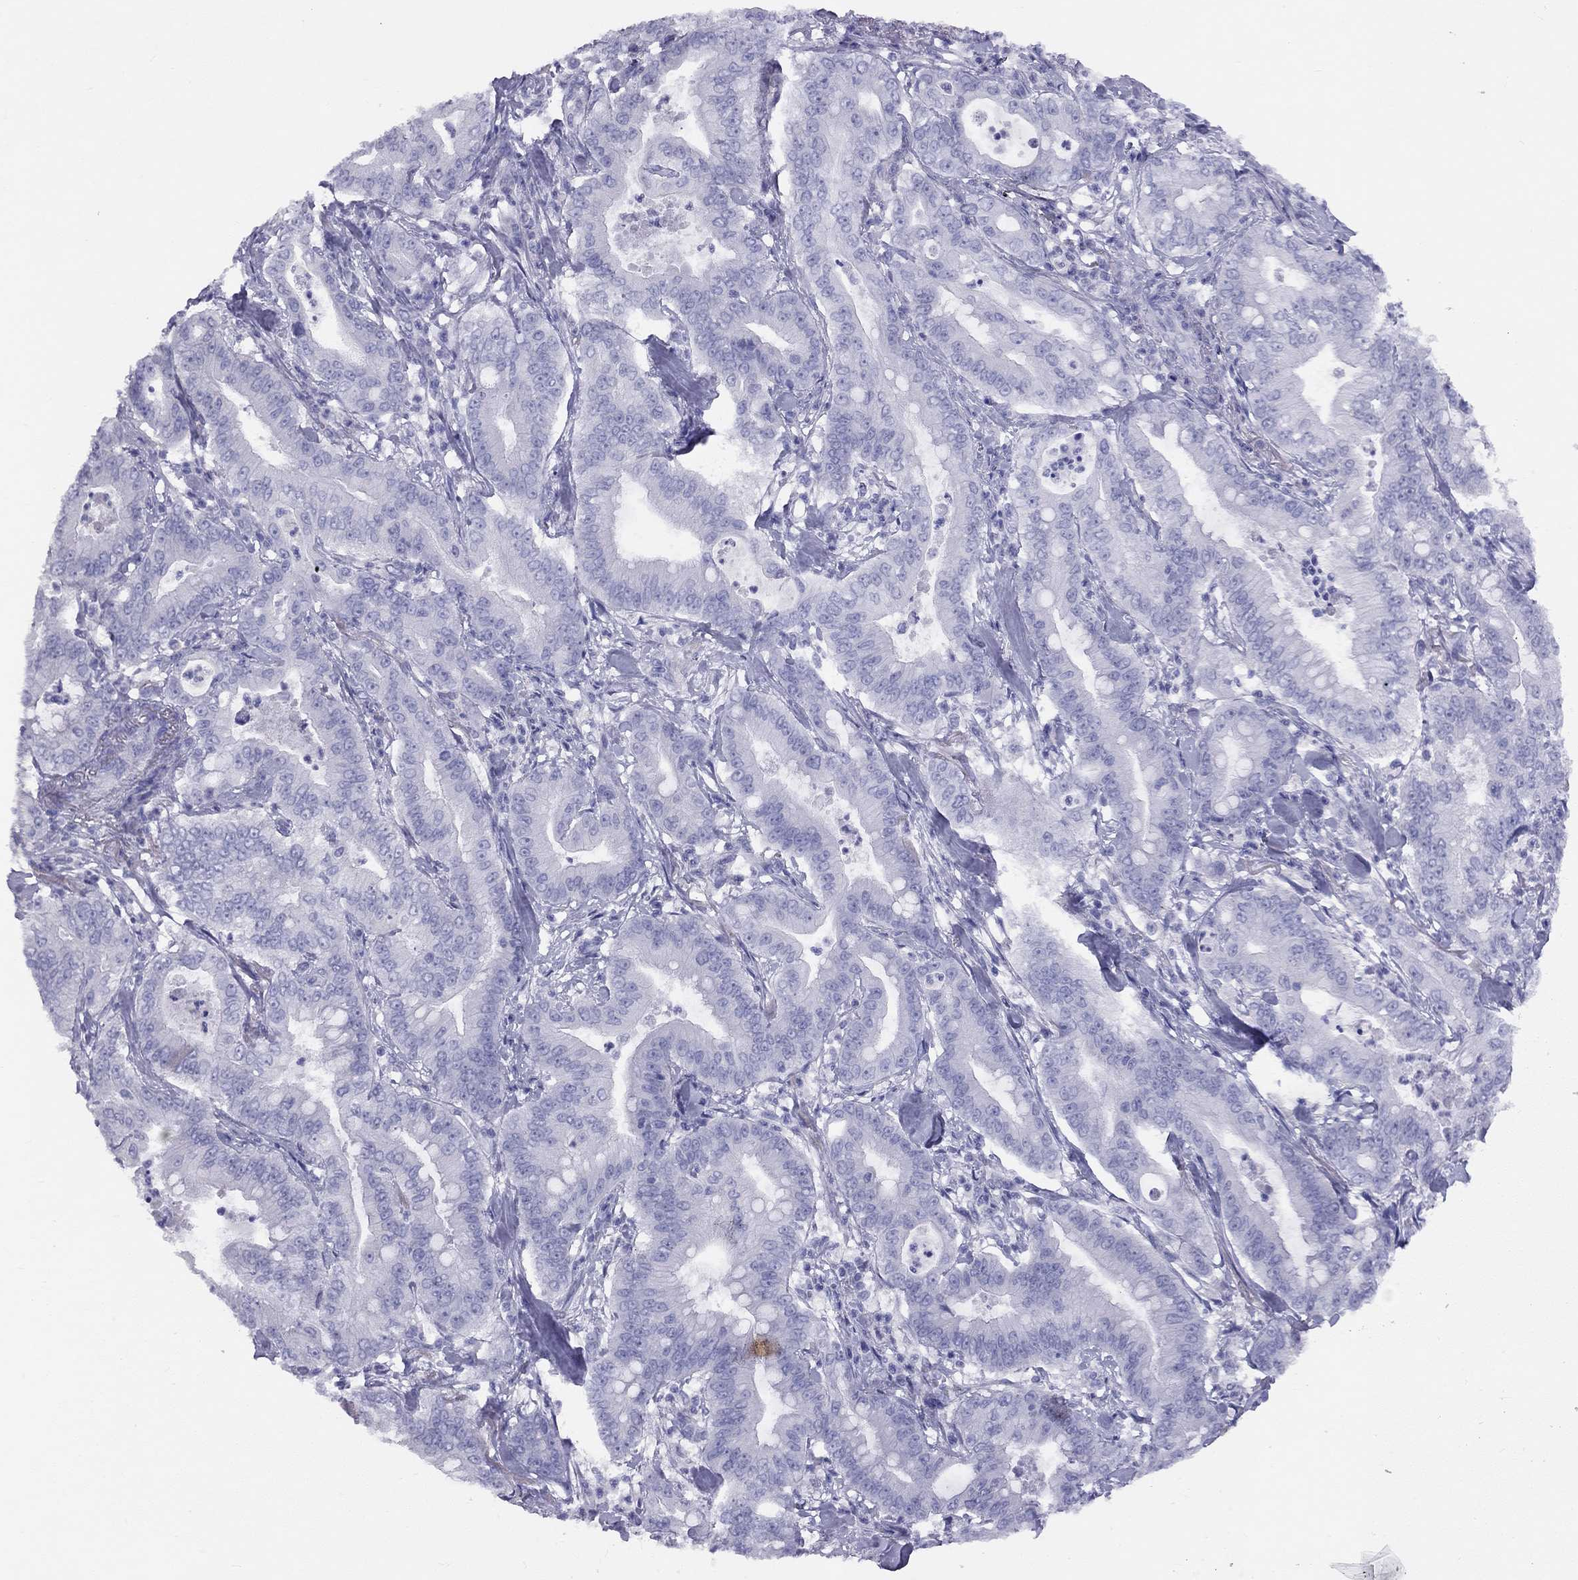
{"staining": {"intensity": "negative", "quantity": "none", "location": "none"}, "tissue": "pancreatic cancer", "cell_type": "Tumor cells", "image_type": "cancer", "snomed": [{"axis": "morphology", "description": "Adenocarcinoma, NOS"}, {"axis": "topography", "description": "Pancreas"}], "caption": "This is an immunohistochemistry (IHC) photomicrograph of pancreatic adenocarcinoma. There is no expression in tumor cells.", "gene": "FSCN3", "patient": {"sex": "male", "age": 71}}